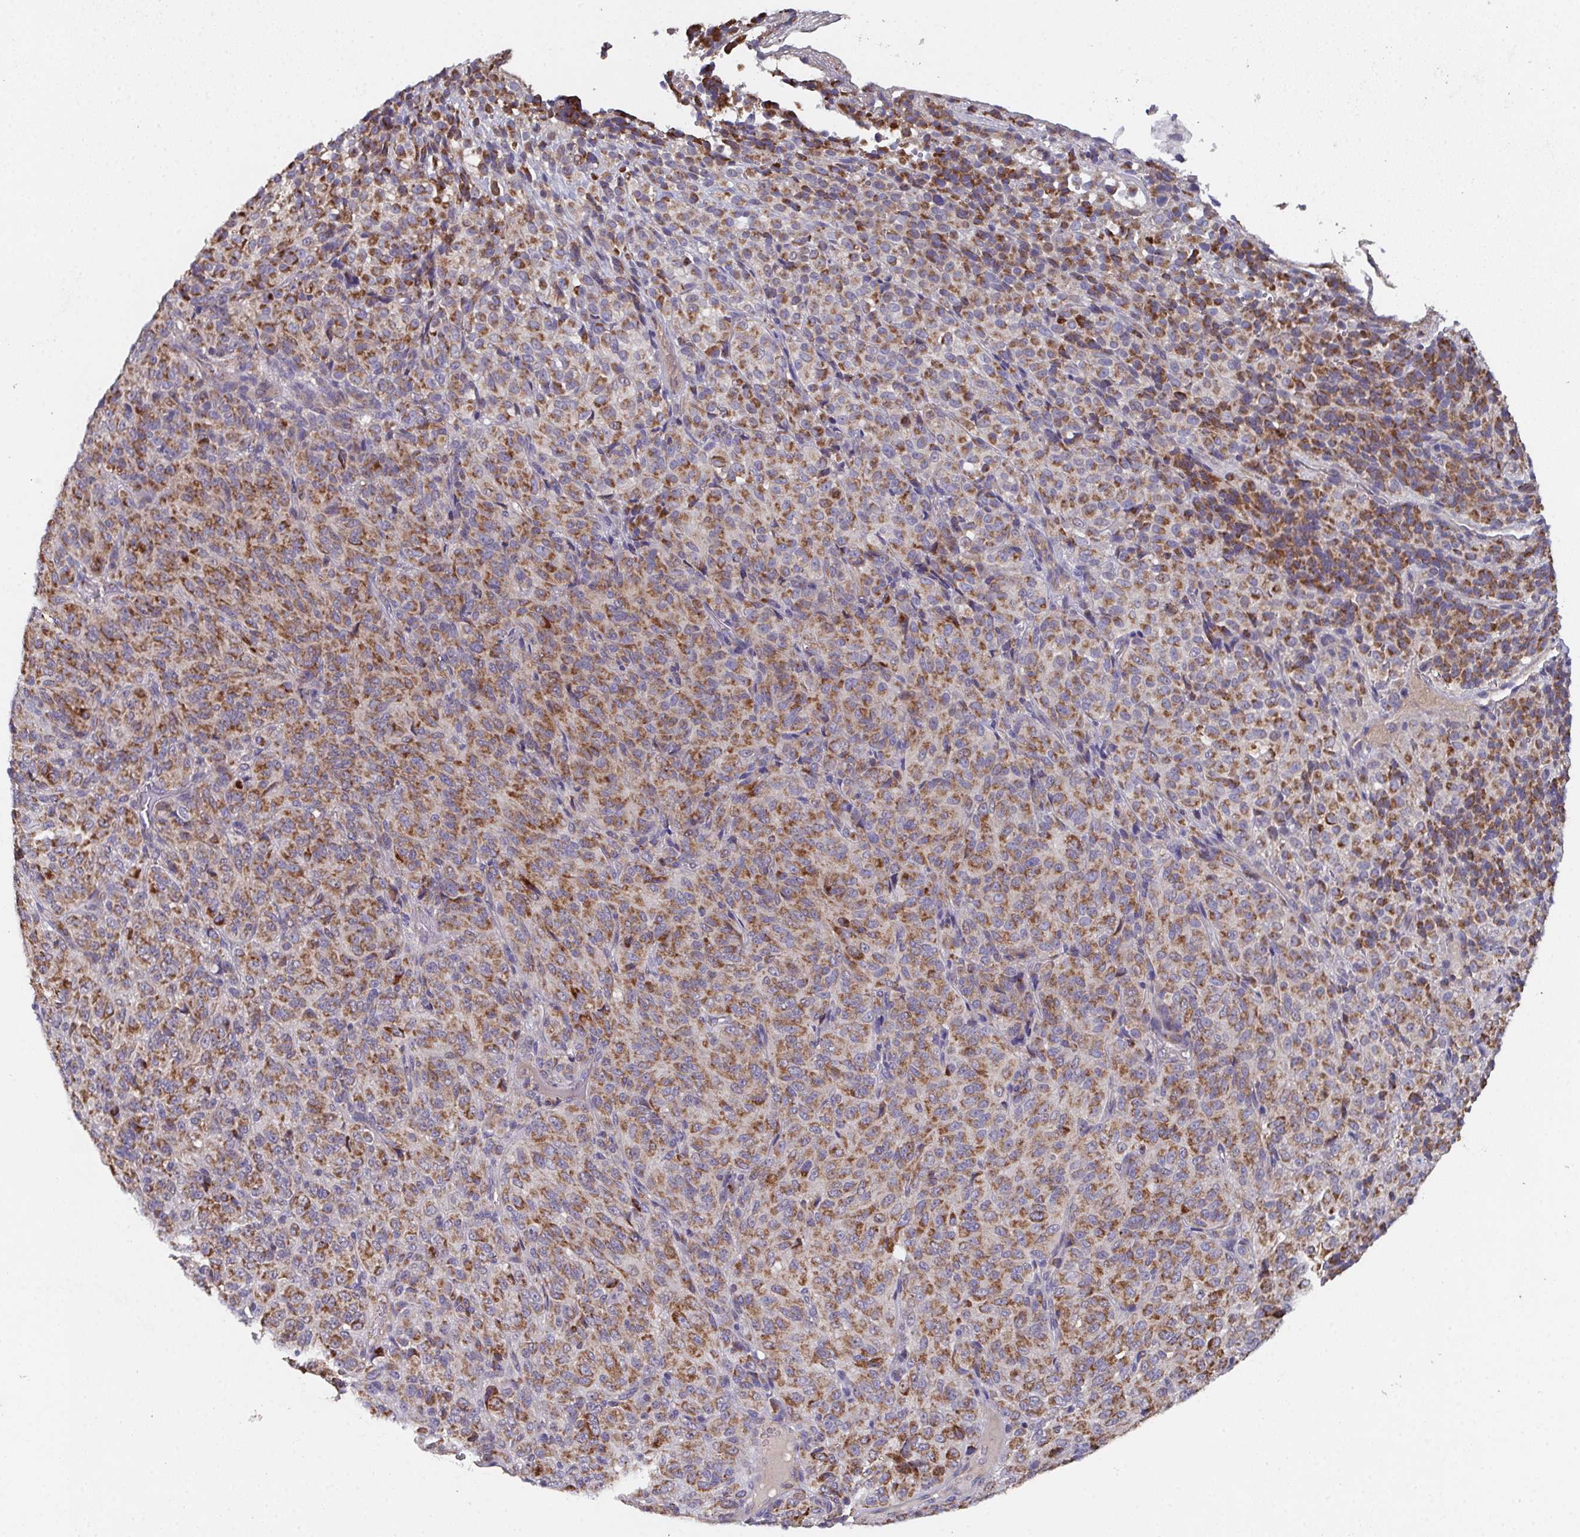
{"staining": {"intensity": "moderate", "quantity": ">75%", "location": "cytoplasmic/membranous"}, "tissue": "melanoma", "cell_type": "Tumor cells", "image_type": "cancer", "snomed": [{"axis": "morphology", "description": "Malignant melanoma, Metastatic site"}, {"axis": "topography", "description": "Brain"}], "caption": "Malignant melanoma (metastatic site) tissue exhibits moderate cytoplasmic/membranous staining in approximately >75% of tumor cells", "gene": "MT-ND3", "patient": {"sex": "female", "age": 56}}